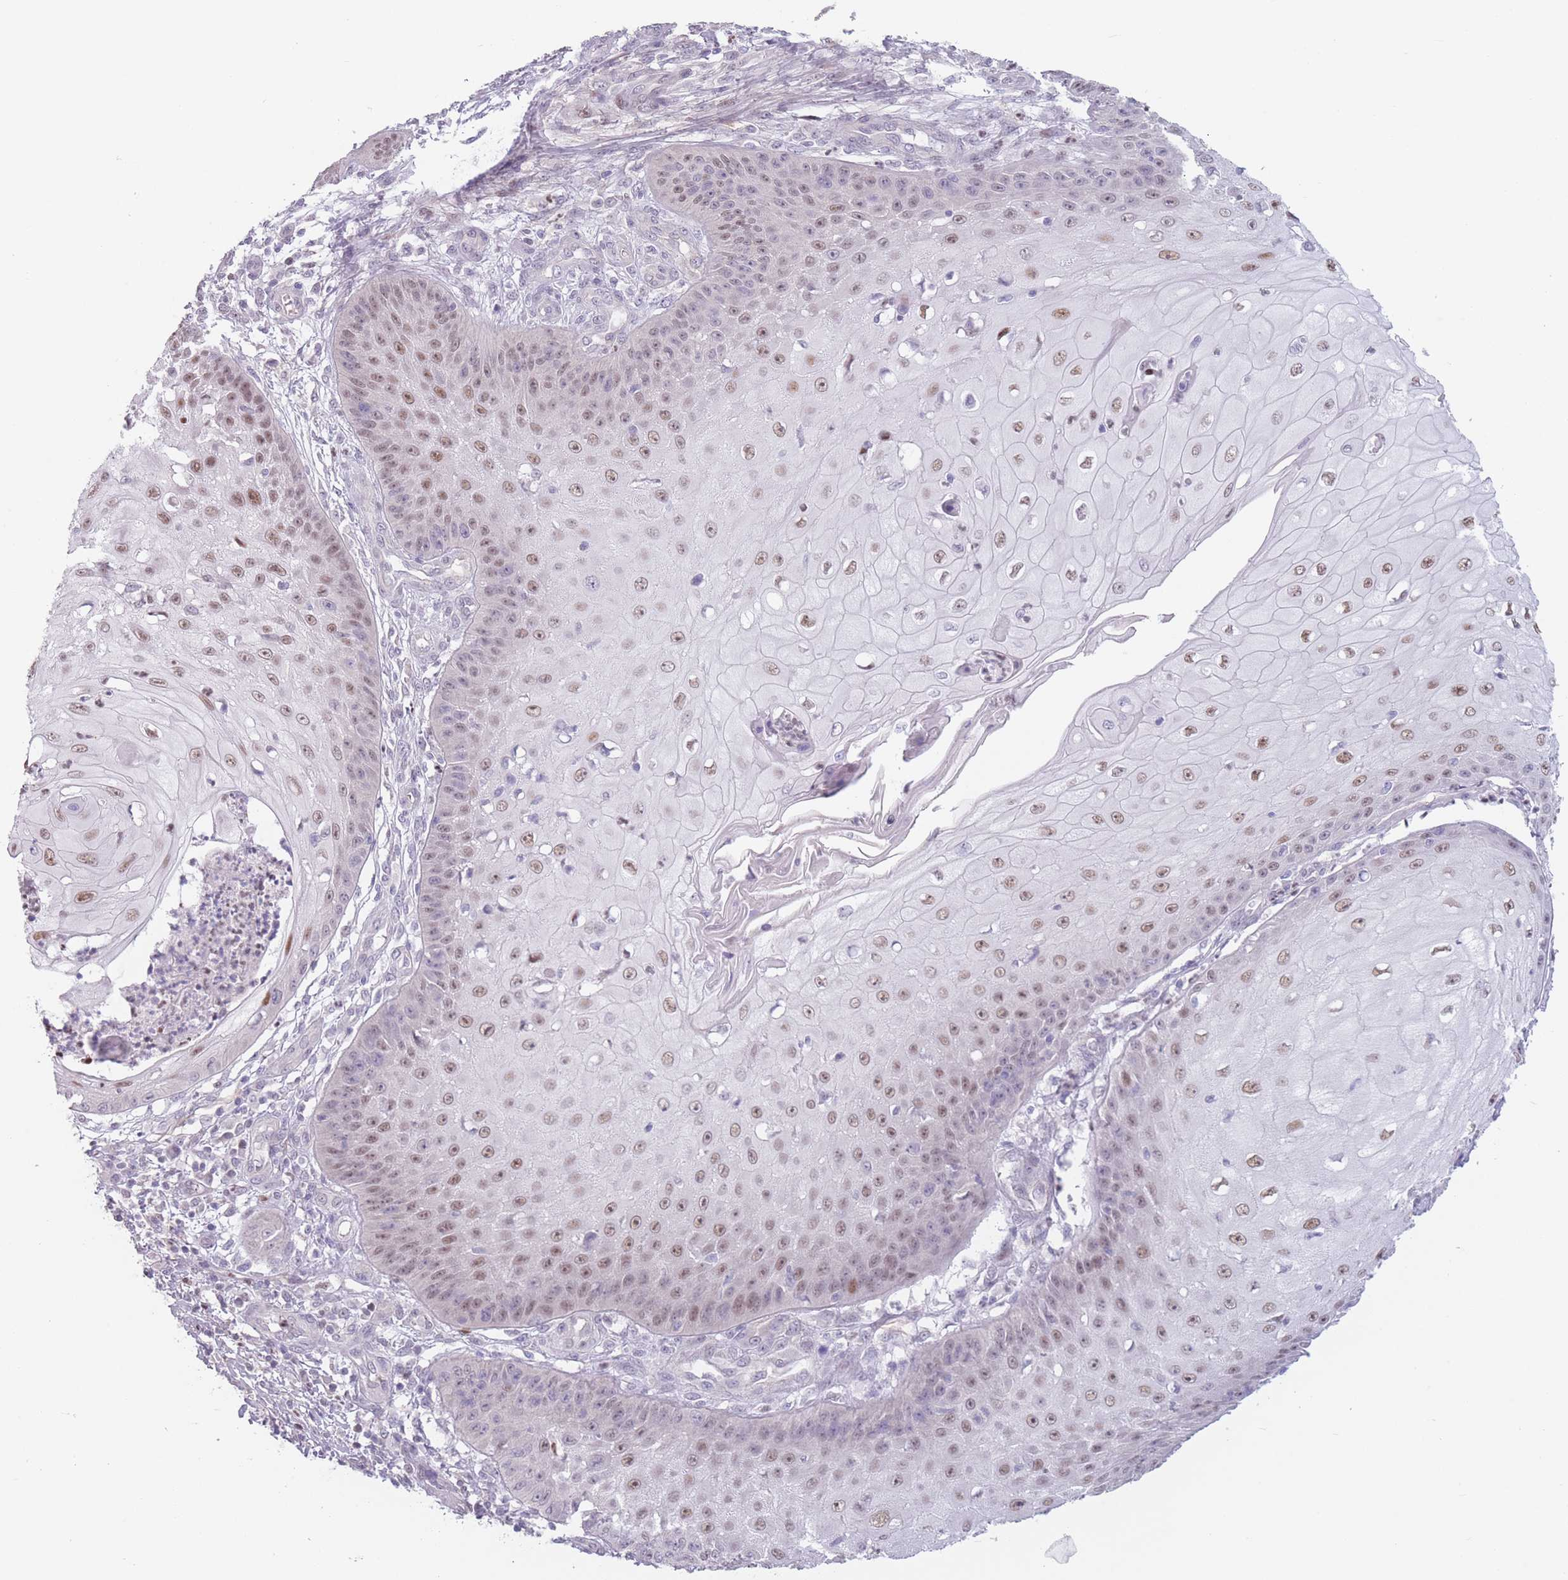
{"staining": {"intensity": "moderate", "quantity": "25%-75%", "location": "nuclear"}, "tissue": "skin cancer", "cell_type": "Tumor cells", "image_type": "cancer", "snomed": [{"axis": "morphology", "description": "Squamous cell carcinoma, NOS"}, {"axis": "topography", "description": "Skin"}], "caption": "The image exhibits immunohistochemical staining of squamous cell carcinoma (skin). There is moderate nuclear positivity is appreciated in approximately 25%-75% of tumor cells.", "gene": "ZNF439", "patient": {"sex": "male", "age": 70}}